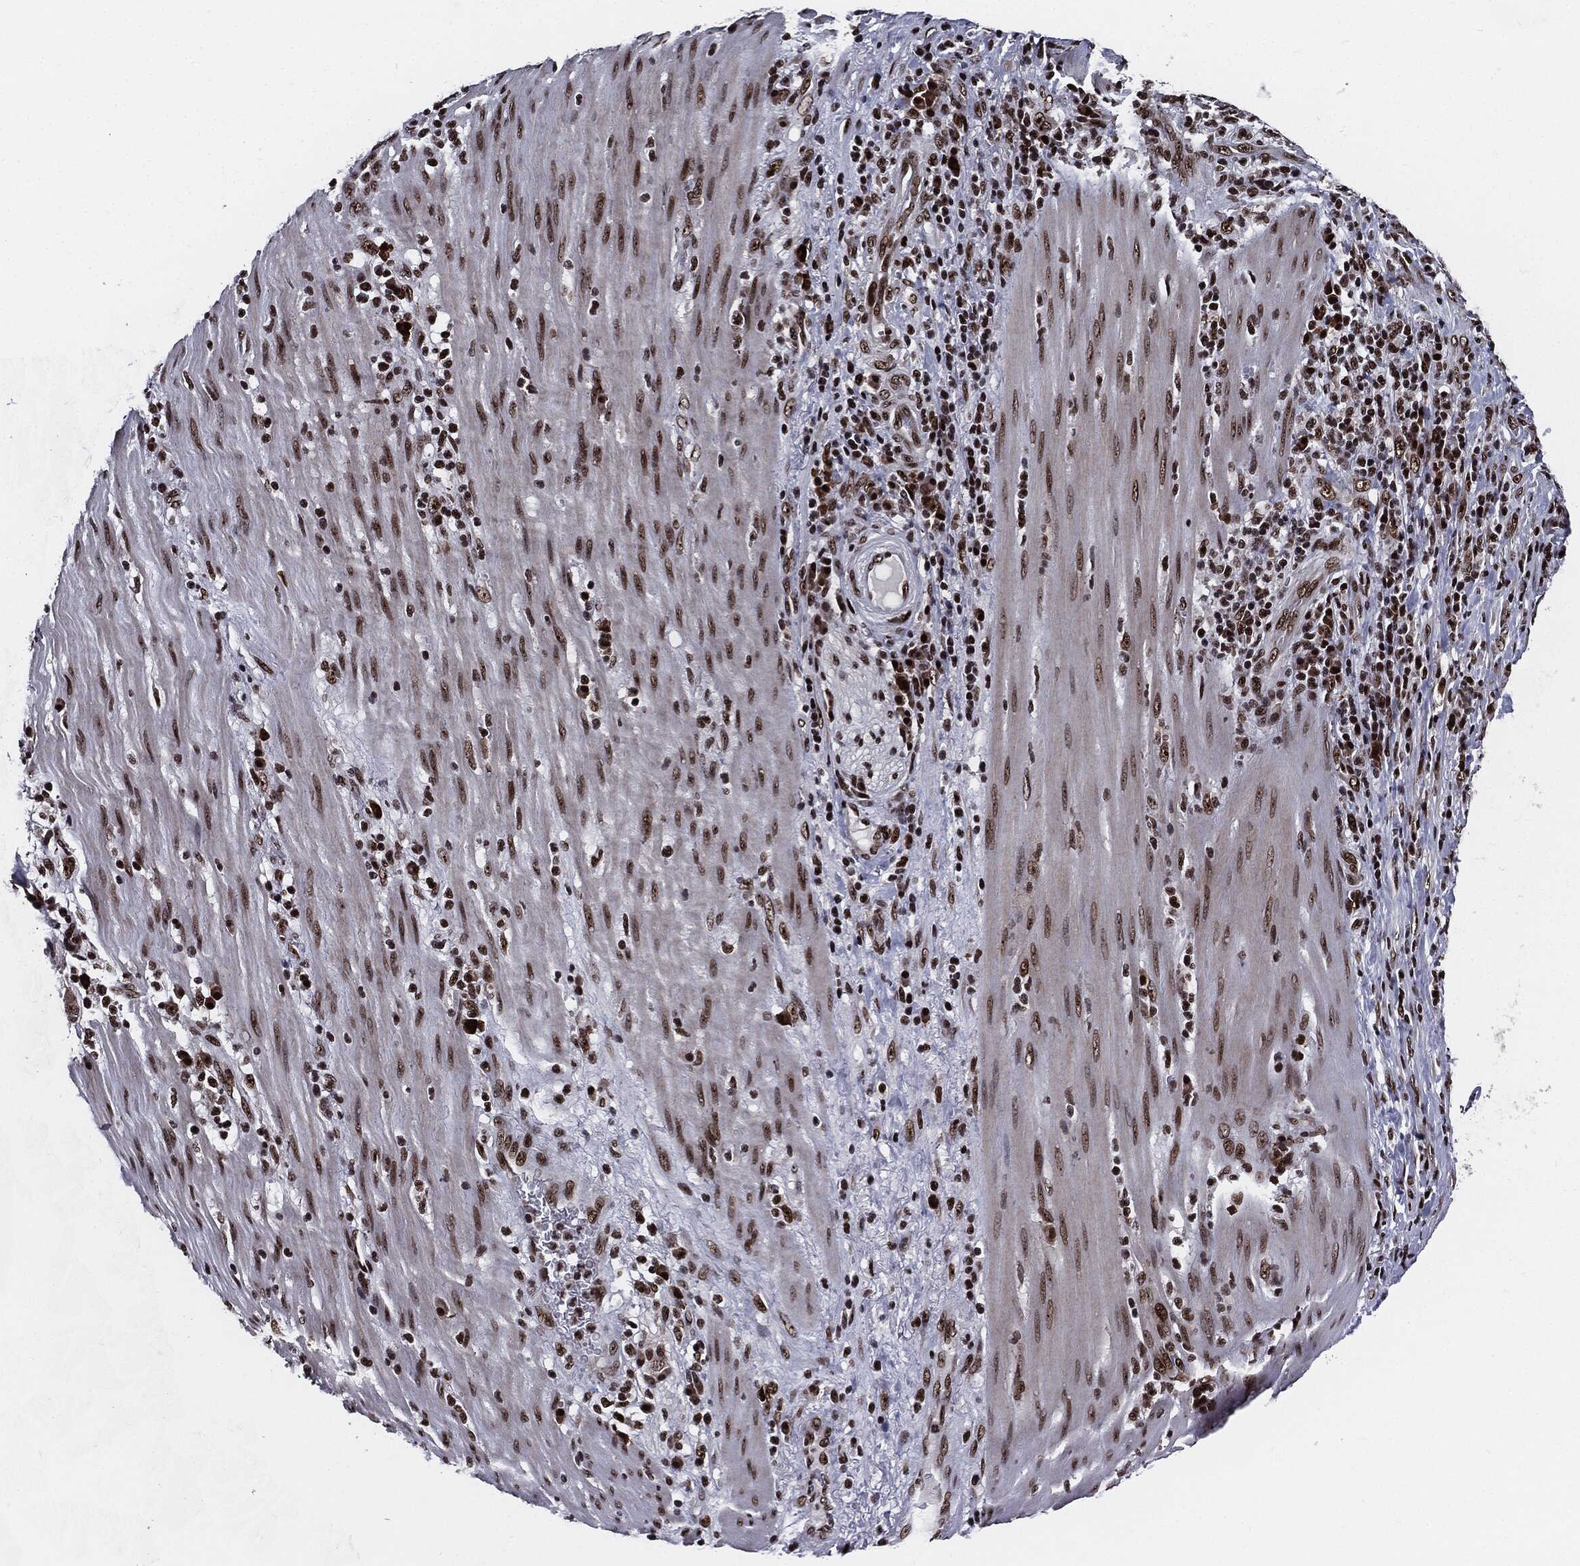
{"staining": {"intensity": "strong", "quantity": ">75%", "location": "nuclear"}, "tissue": "stomach cancer", "cell_type": "Tumor cells", "image_type": "cancer", "snomed": [{"axis": "morphology", "description": "Adenocarcinoma, NOS"}, {"axis": "topography", "description": "Stomach"}], "caption": "Adenocarcinoma (stomach) tissue demonstrates strong nuclear expression in approximately >75% of tumor cells, visualized by immunohistochemistry.", "gene": "ZFP91", "patient": {"sex": "male", "age": 54}}